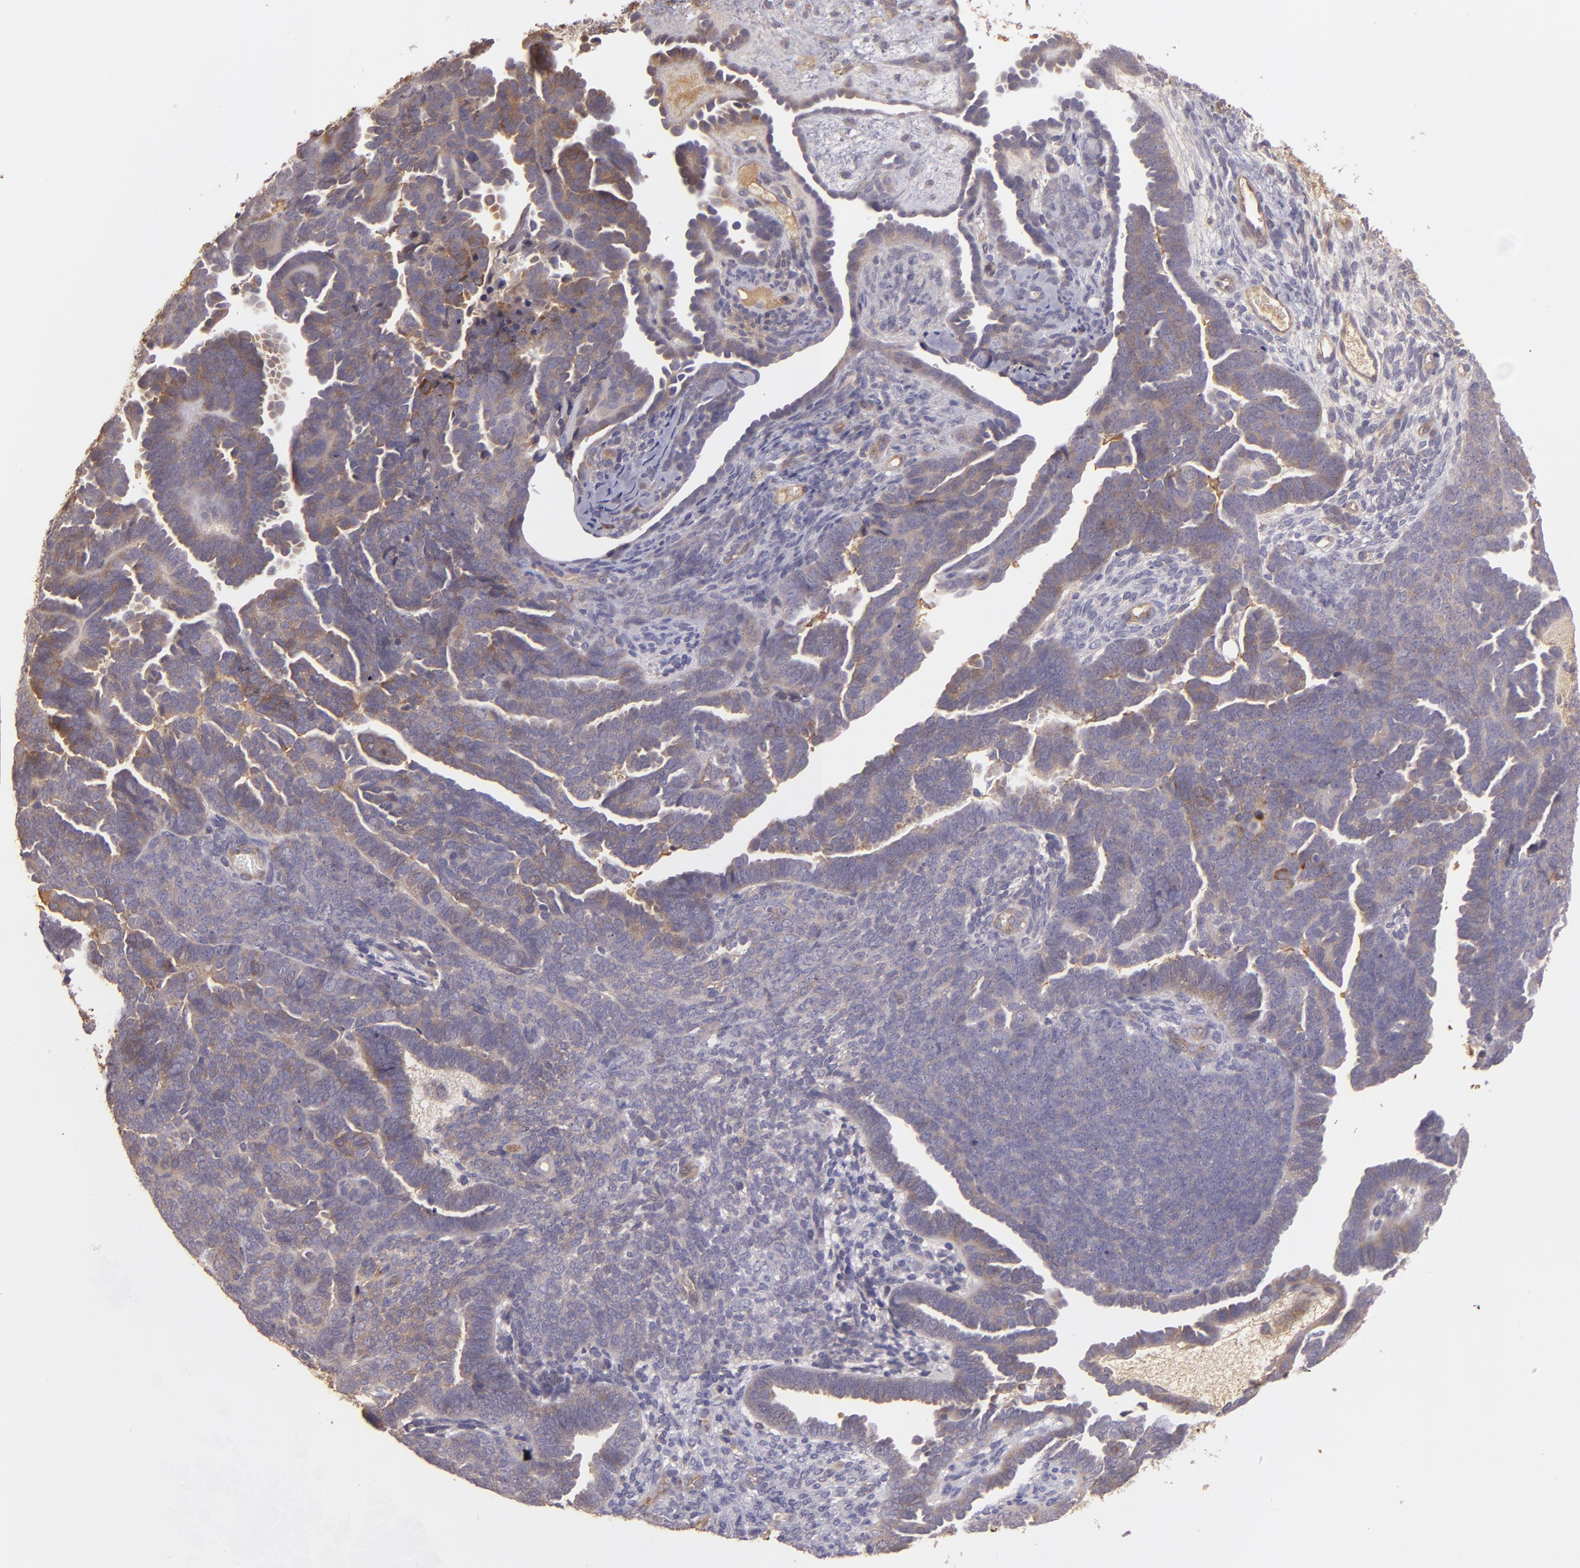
{"staining": {"intensity": "moderate", "quantity": ">75%", "location": "cytoplasmic/membranous"}, "tissue": "endometrial cancer", "cell_type": "Tumor cells", "image_type": "cancer", "snomed": [{"axis": "morphology", "description": "Neoplasm, malignant, NOS"}, {"axis": "topography", "description": "Endometrium"}], "caption": "Human endometrial neoplasm (malignant) stained with a brown dye displays moderate cytoplasmic/membranous positive staining in about >75% of tumor cells.", "gene": "ECE1", "patient": {"sex": "female", "age": 74}}